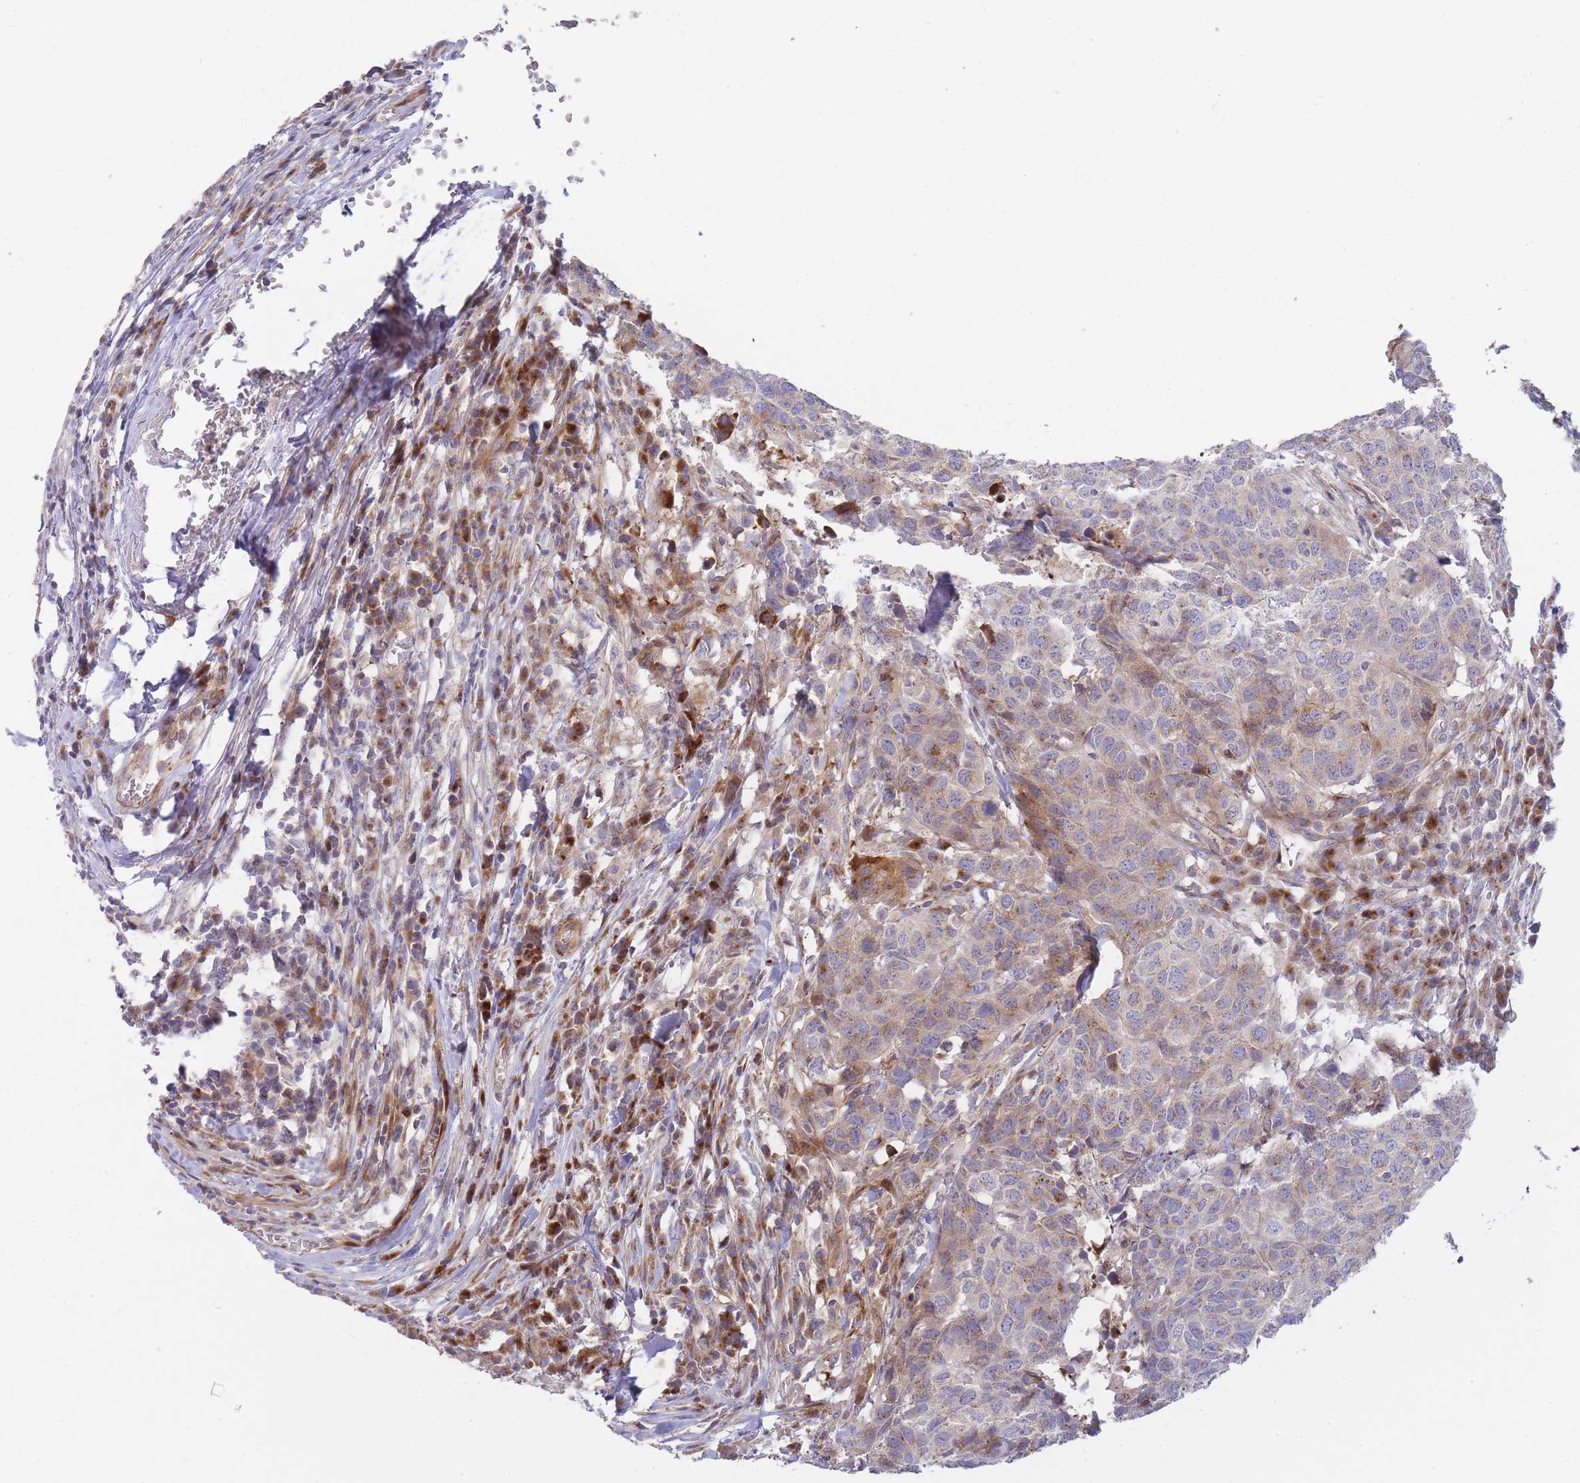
{"staining": {"intensity": "weak", "quantity": "25%-75%", "location": "cytoplasmic/membranous"}, "tissue": "head and neck cancer", "cell_type": "Tumor cells", "image_type": "cancer", "snomed": [{"axis": "morphology", "description": "Normal tissue, NOS"}, {"axis": "morphology", "description": "Squamous cell carcinoma, NOS"}, {"axis": "topography", "description": "Skeletal muscle"}, {"axis": "topography", "description": "Vascular tissue"}, {"axis": "topography", "description": "Peripheral nerve tissue"}, {"axis": "topography", "description": "Head-Neck"}], "caption": "Immunohistochemical staining of head and neck cancer (squamous cell carcinoma) exhibits low levels of weak cytoplasmic/membranous positivity in approximately 25%-75% of tumor cells.", "gene": "ATP5MC2", "patient": {"sex": "male", "age": 66}}